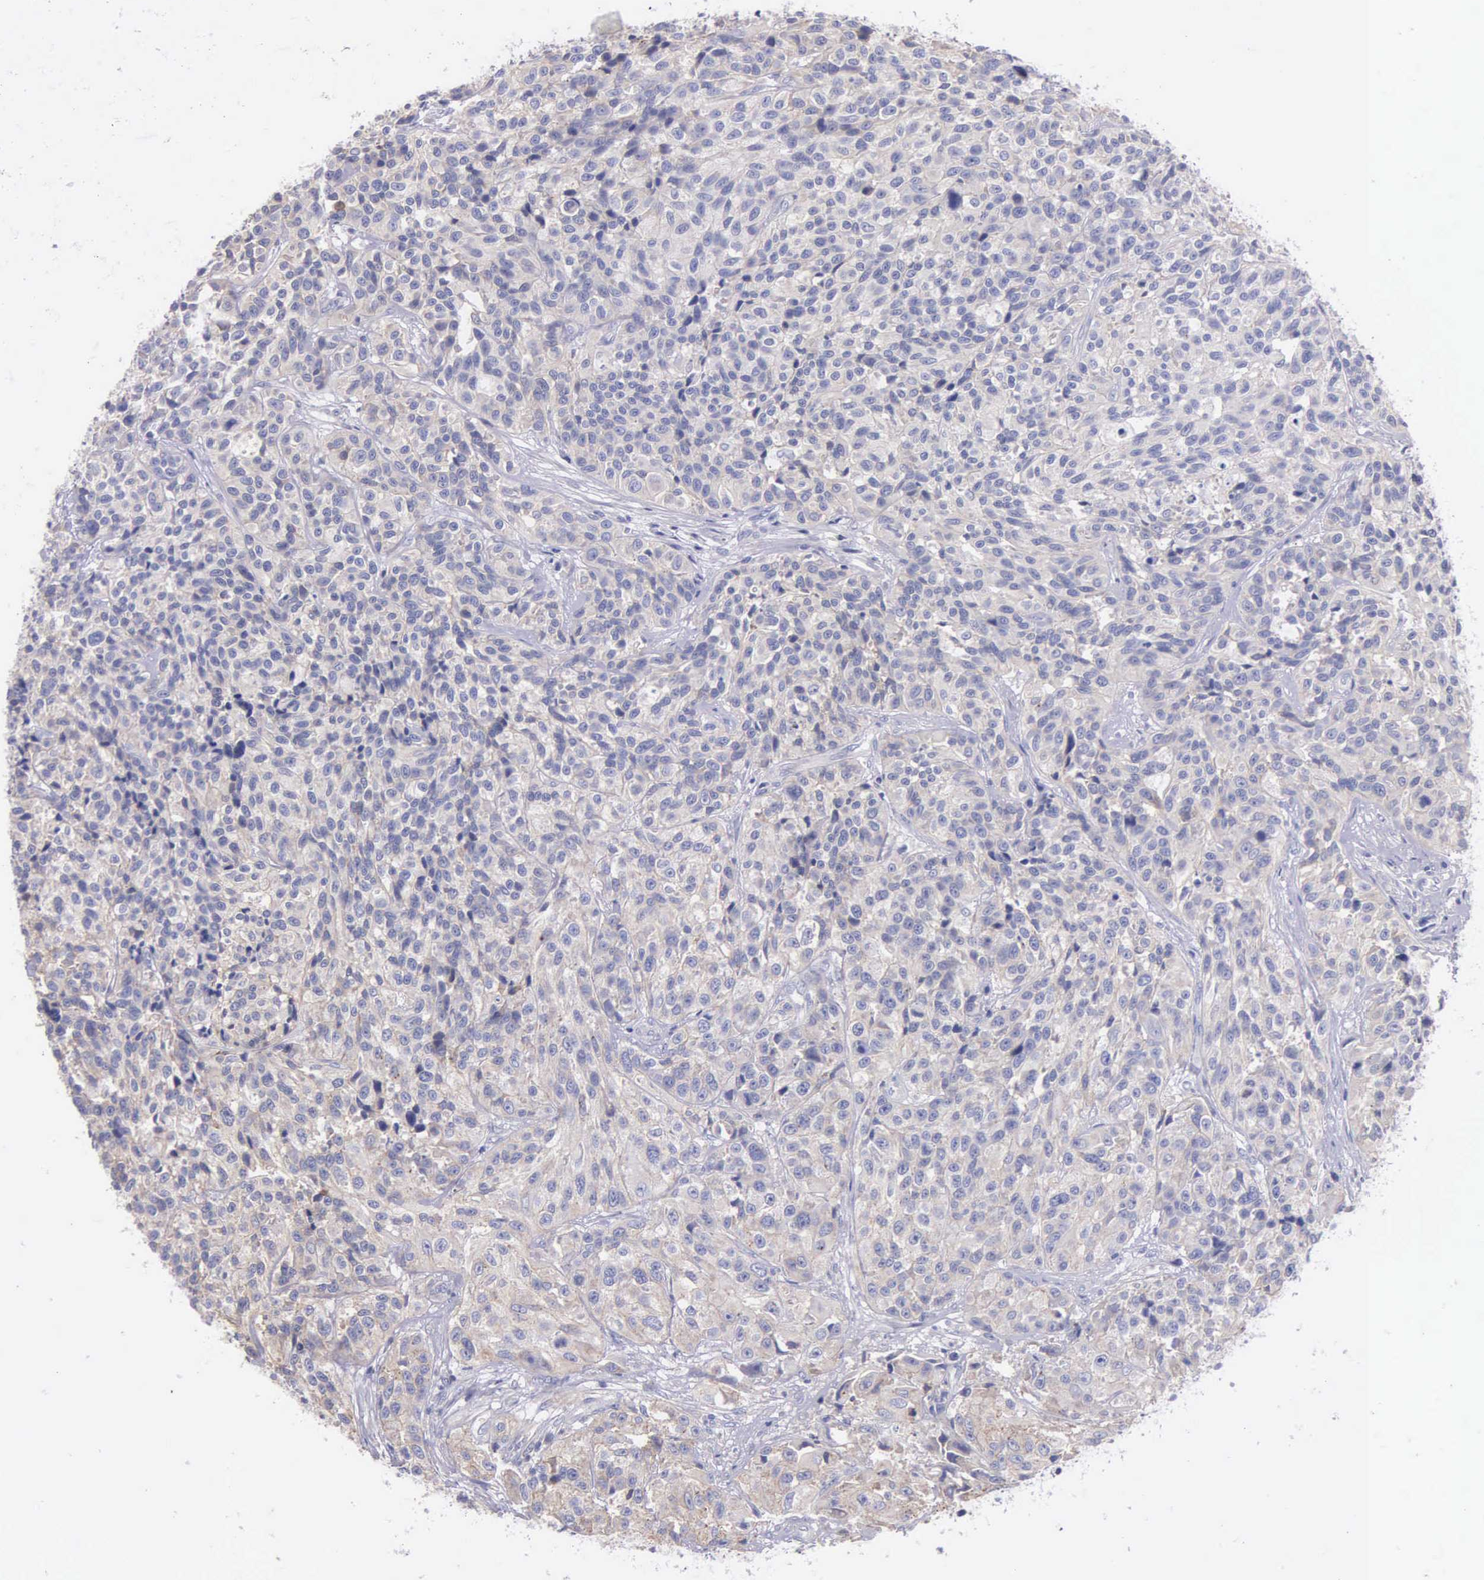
{"staining": {"intensity": "weak", "quantity": ">75%", "location": "cytoplasmic/membranous"}, "tissue": "urothelial cancer", "cell_type": "Tumor cells", "image_type": "cancer", "snomed": [{"axis": "morphology", "description": "Urothelial carcinoma, High grade"}, {"axis": "topography", "description": "Urinary bladder"}], "caption": "Urothelial carcinoma (high-grade) stained for a protein (brown) demonstrates weak cytoplasmic/membranous positive positivity in about >75% of tumor cells.", "gene": "MIA2", "patient": {"sex": "female", "age": 81}}